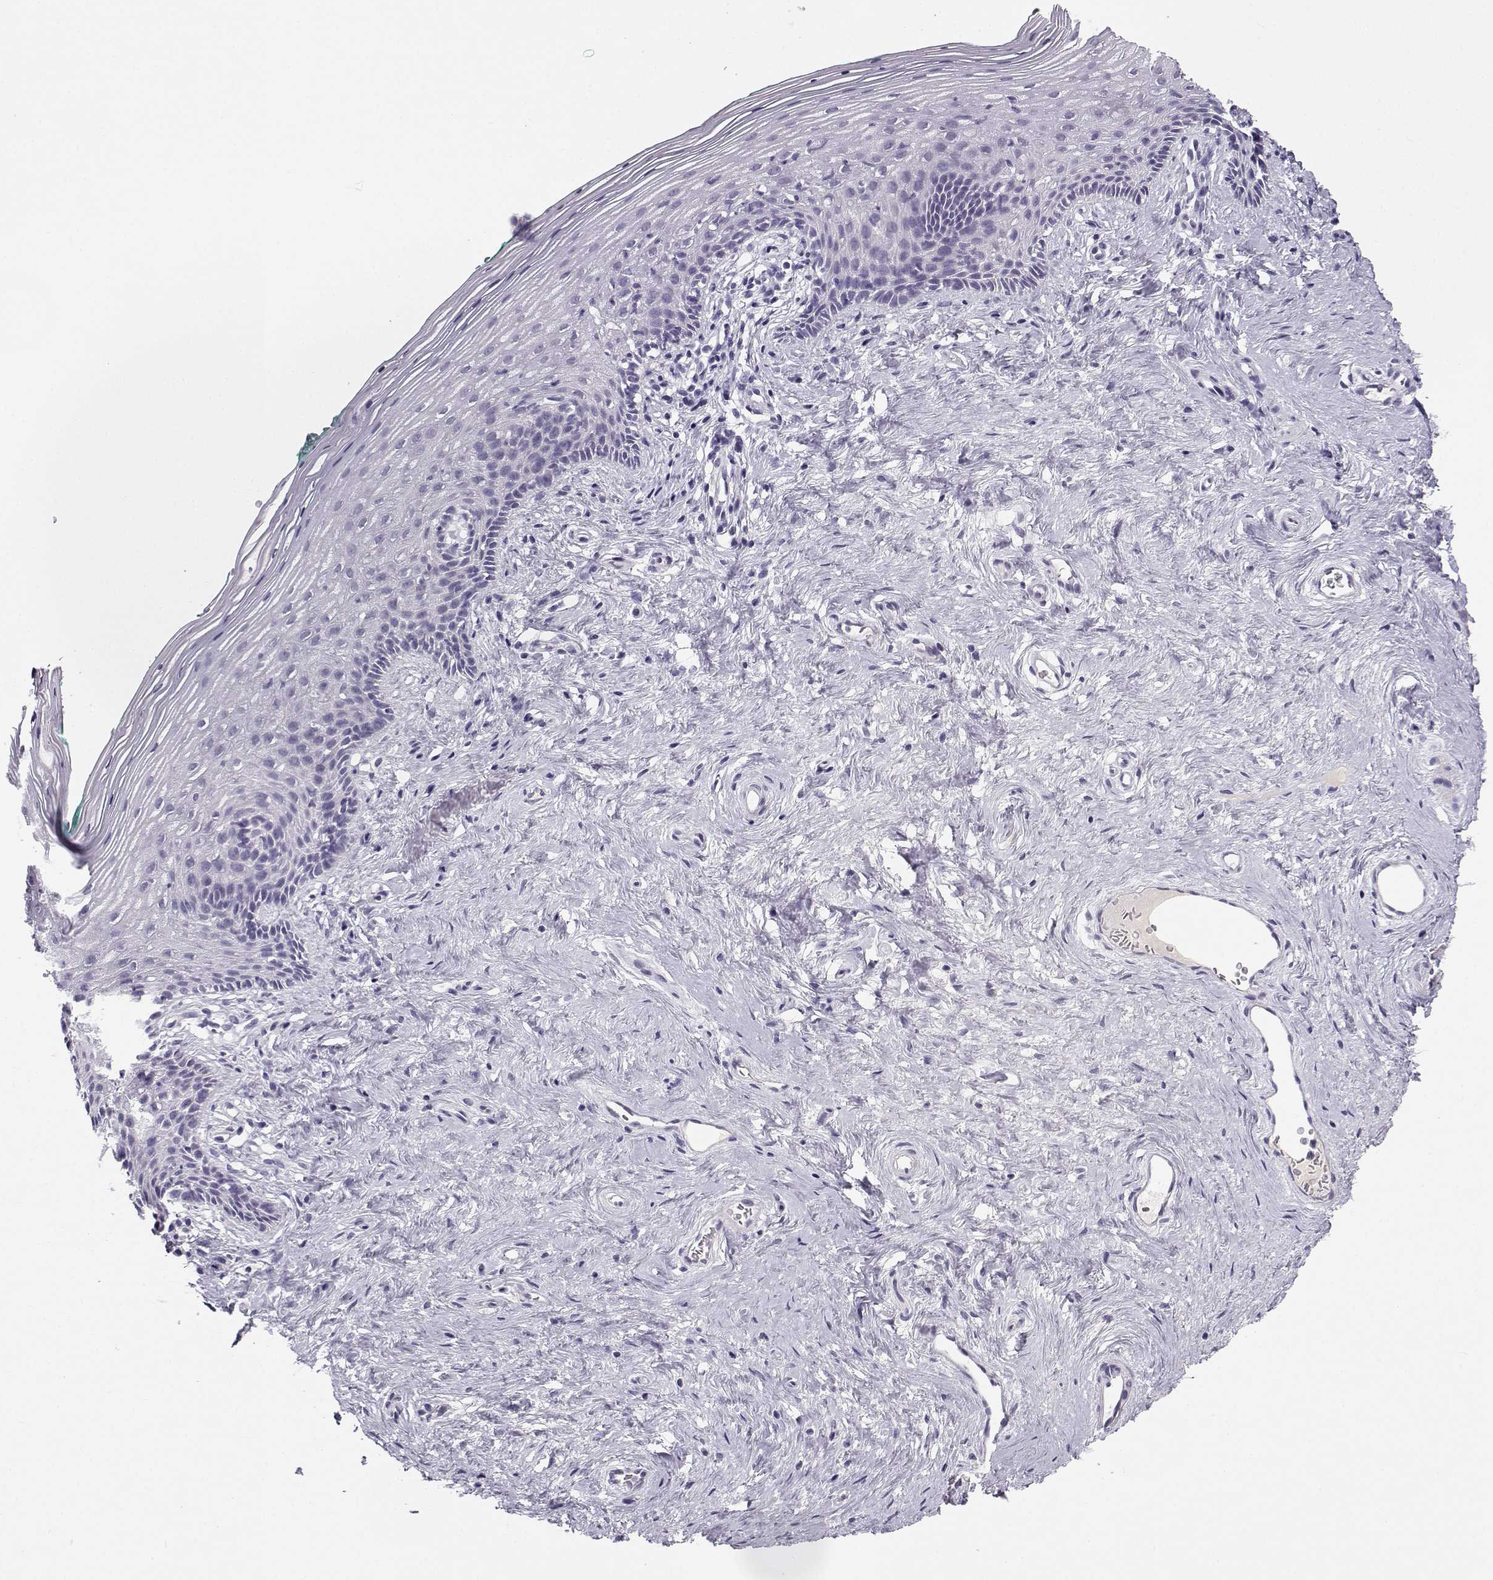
{"staining": {"intensity": "negative", "quantity": "none", "location": "none"}, "tissue": "vagina", "cell_type": "Squamous epithelial cells", "image_type": "normal", "snomed": [{"axis": "morphology", "description": "Normal tissue, NOS"}, {"axis": "topography", "description": "Vagina"}], "caption": "The immunohistochemistry (IHC) image has no significant positivity in squamous epithelial cells of vagina.", "gene": "CFAP77", "patient": {"sex": "female", "age": 45}}